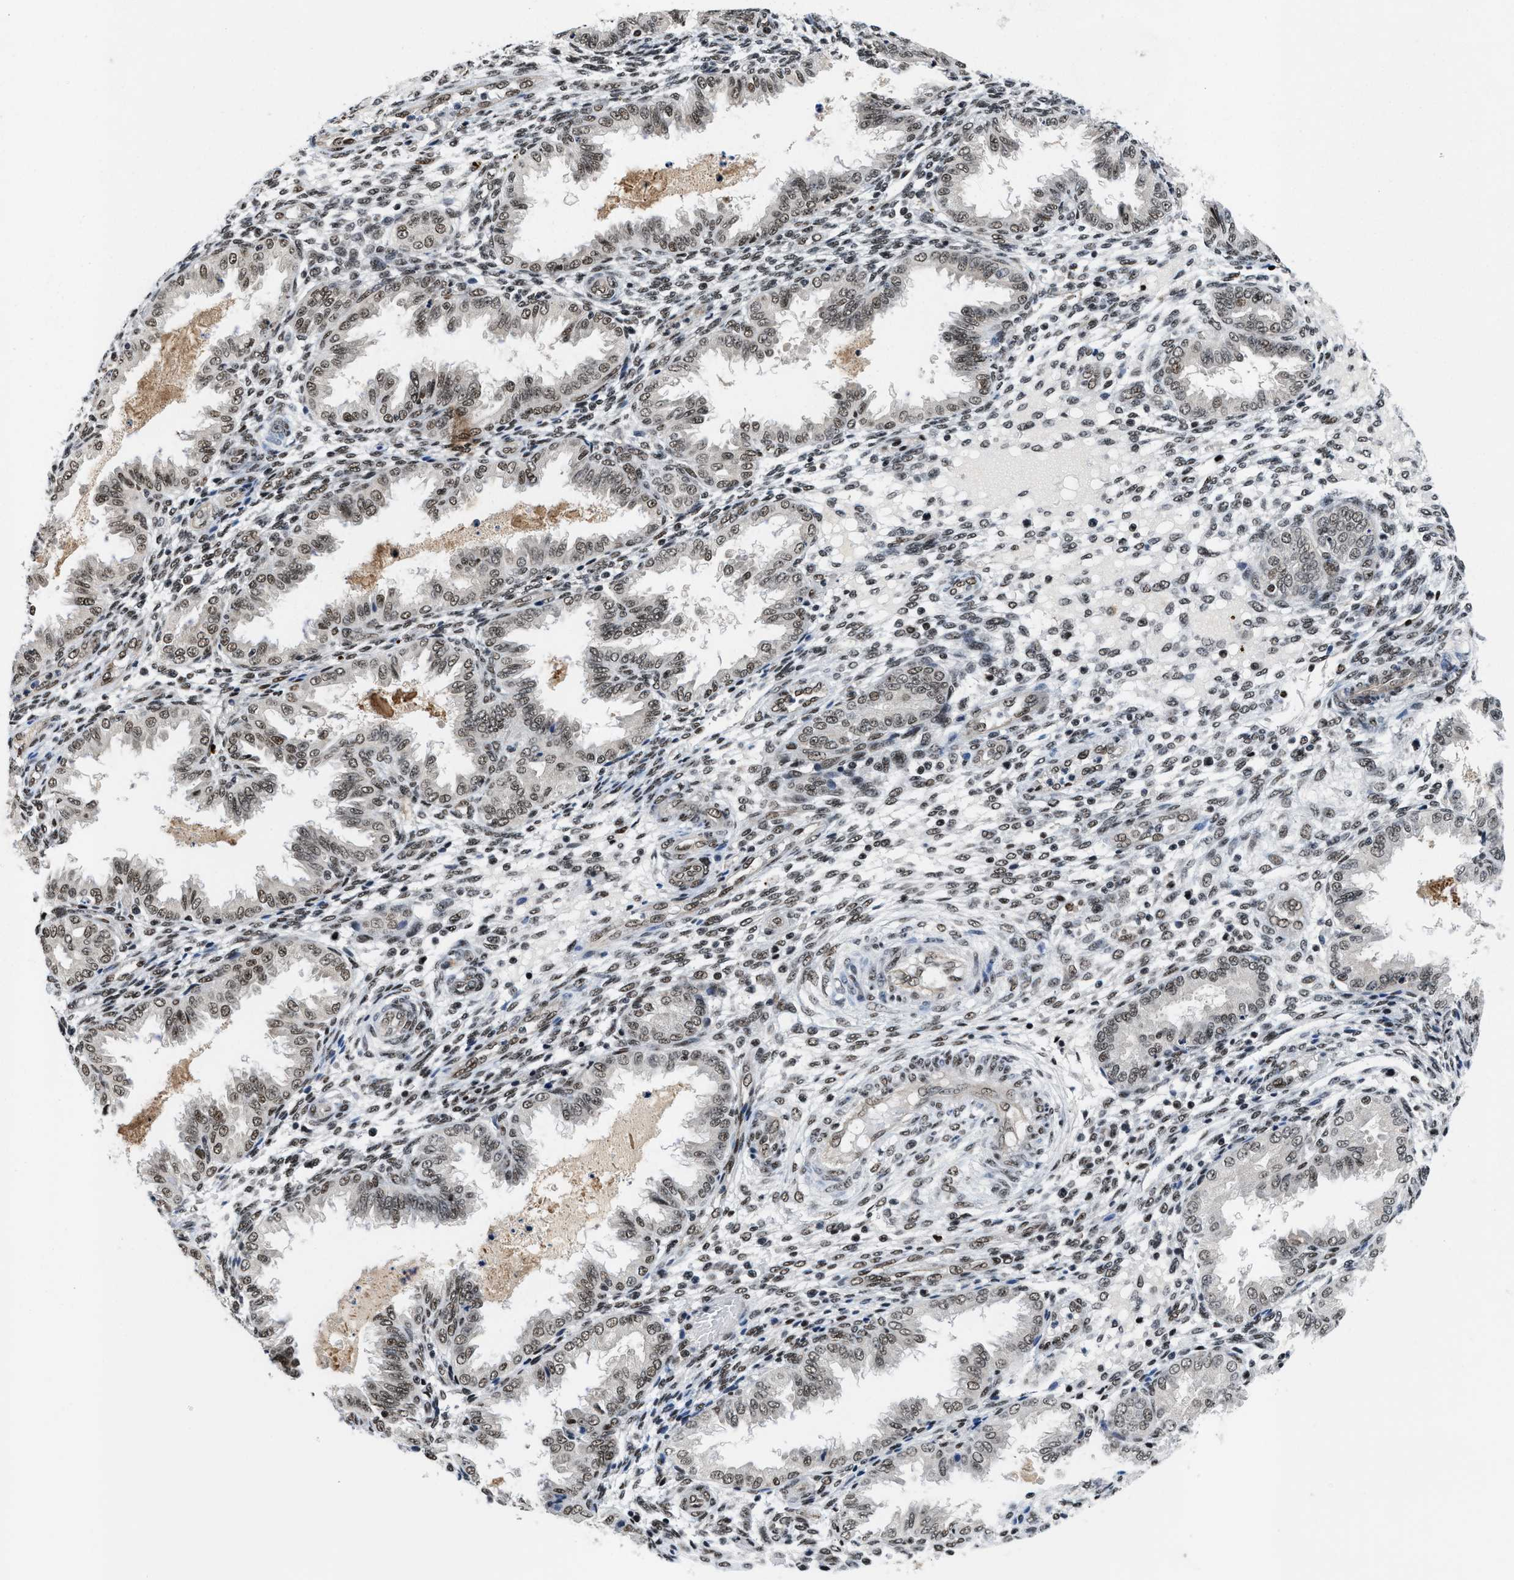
{"staining": {"intensity": "moderate", "quantity": "25%-75%", "location": "nuclear"}, "tissue": "endometrium", "cell_type": "Cells in endometrial stroma", "image_type": "normal", "snomed": [{"axis": "morphology", "description": "Normal tissue, NOS"}, {"axis": "topography", "description": "Endometrium"}], "caption": "This histopathology image demonstrates immunohistochemistry (IHC) staining of benign endometrium, with medium moderate nuclear staining in approximately 25%-75% of cells in endometrial stroma.", "gene": "SAFB", "patient": {"sex": "female", "age": 33}}